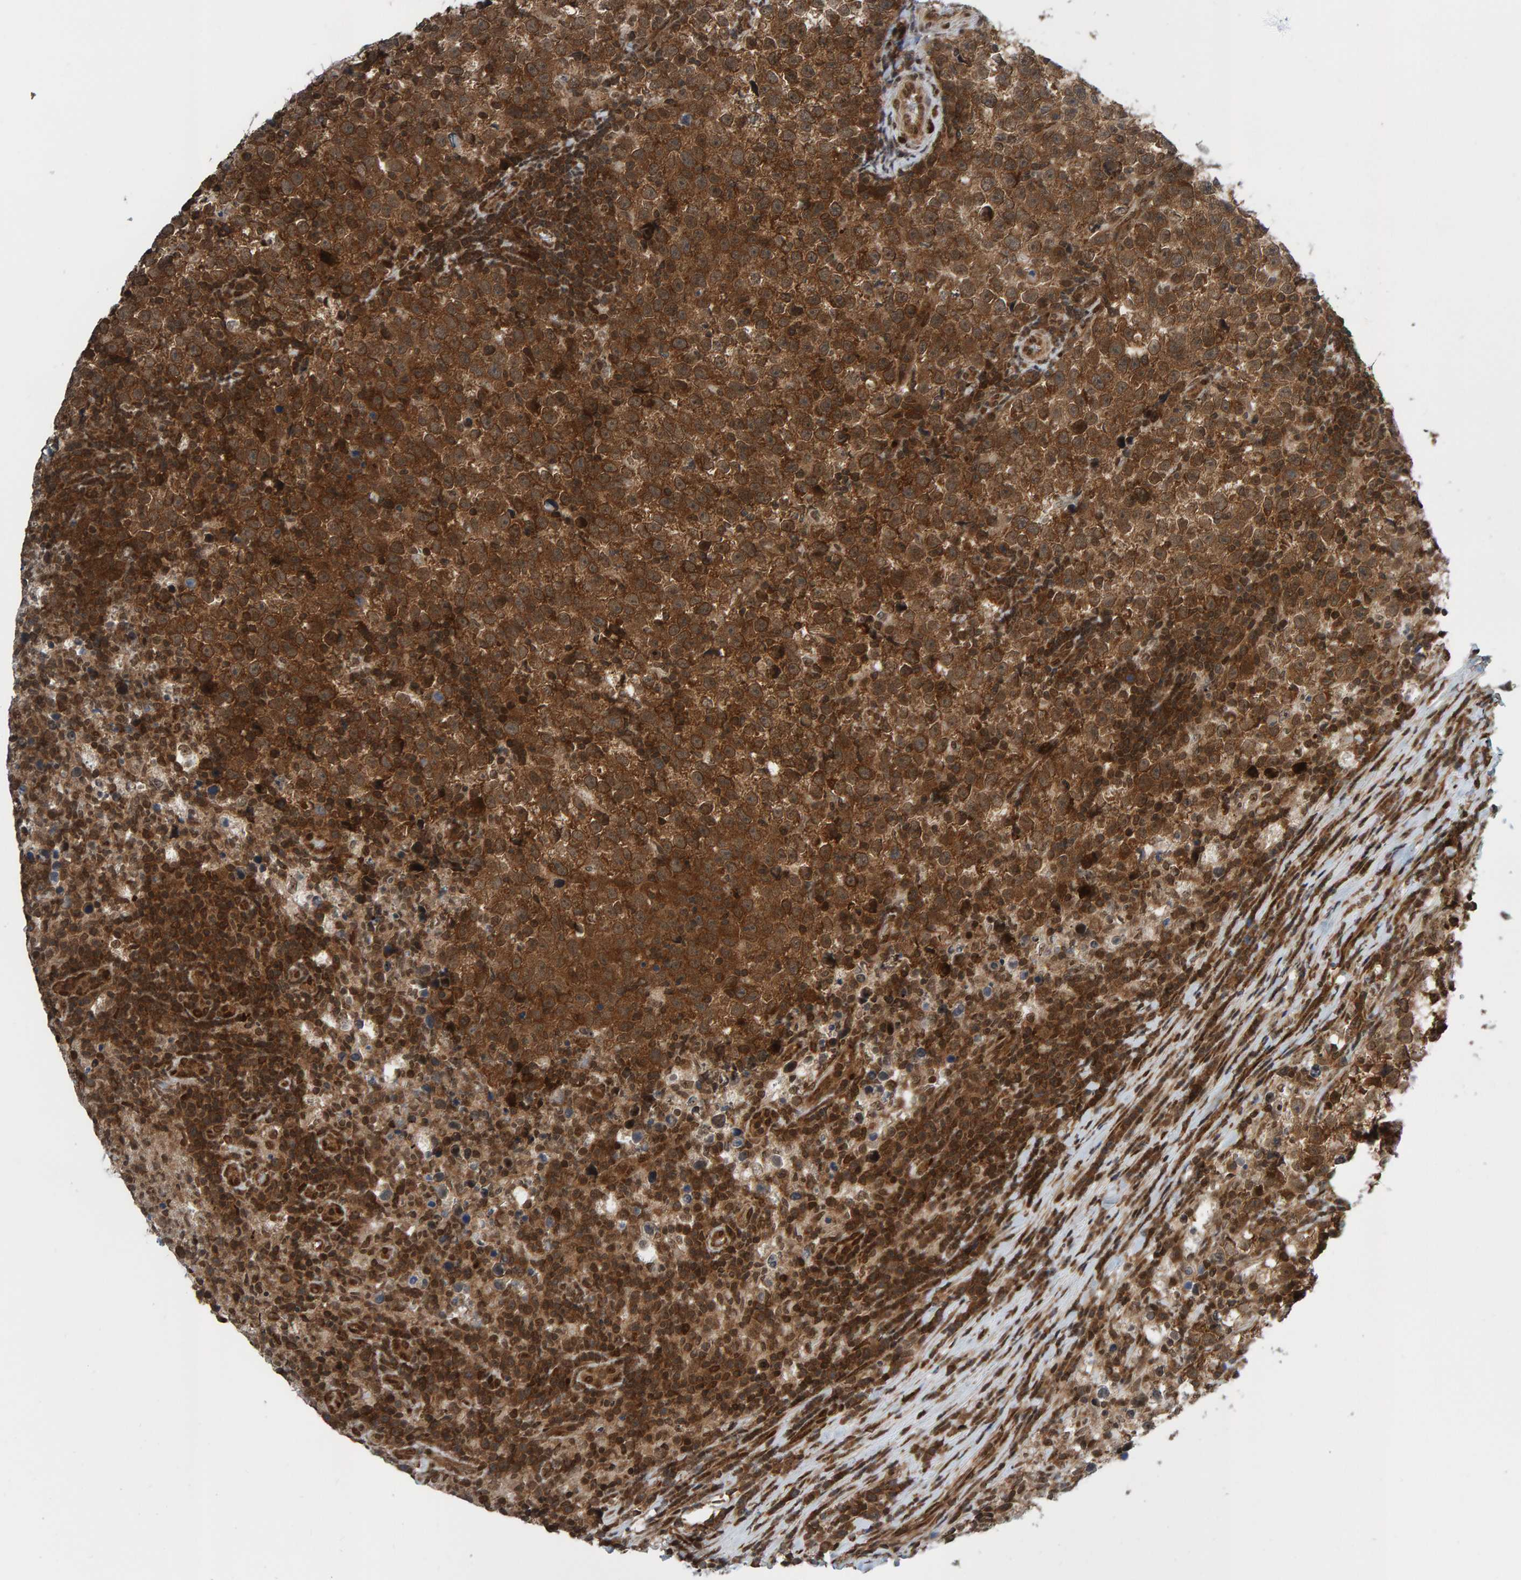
{"staining": {"intensity": "strong", "quantity": ">75%", "location": "cytoplasmic/membranous"}, "tissue": "testis cancer", "cell_type": "Tumor cells", "image_type": "cancer", "snomed": [{"axis": "morphology", "description": "Normal tissue, NOS"}, {"axis": "morphology", "description": "Seminoma, NOS"}, {"axis": "topography", "description": "Testis"}], "caption": "Protein positivity by immunohistochemistry (IHC) exhibits strong cytoplasmic/membranous positivity in approximately >75% of tumor cells in testis seminoma.", "gene": "ZNF366", "patient": {"sex": "male", "age": 43}}